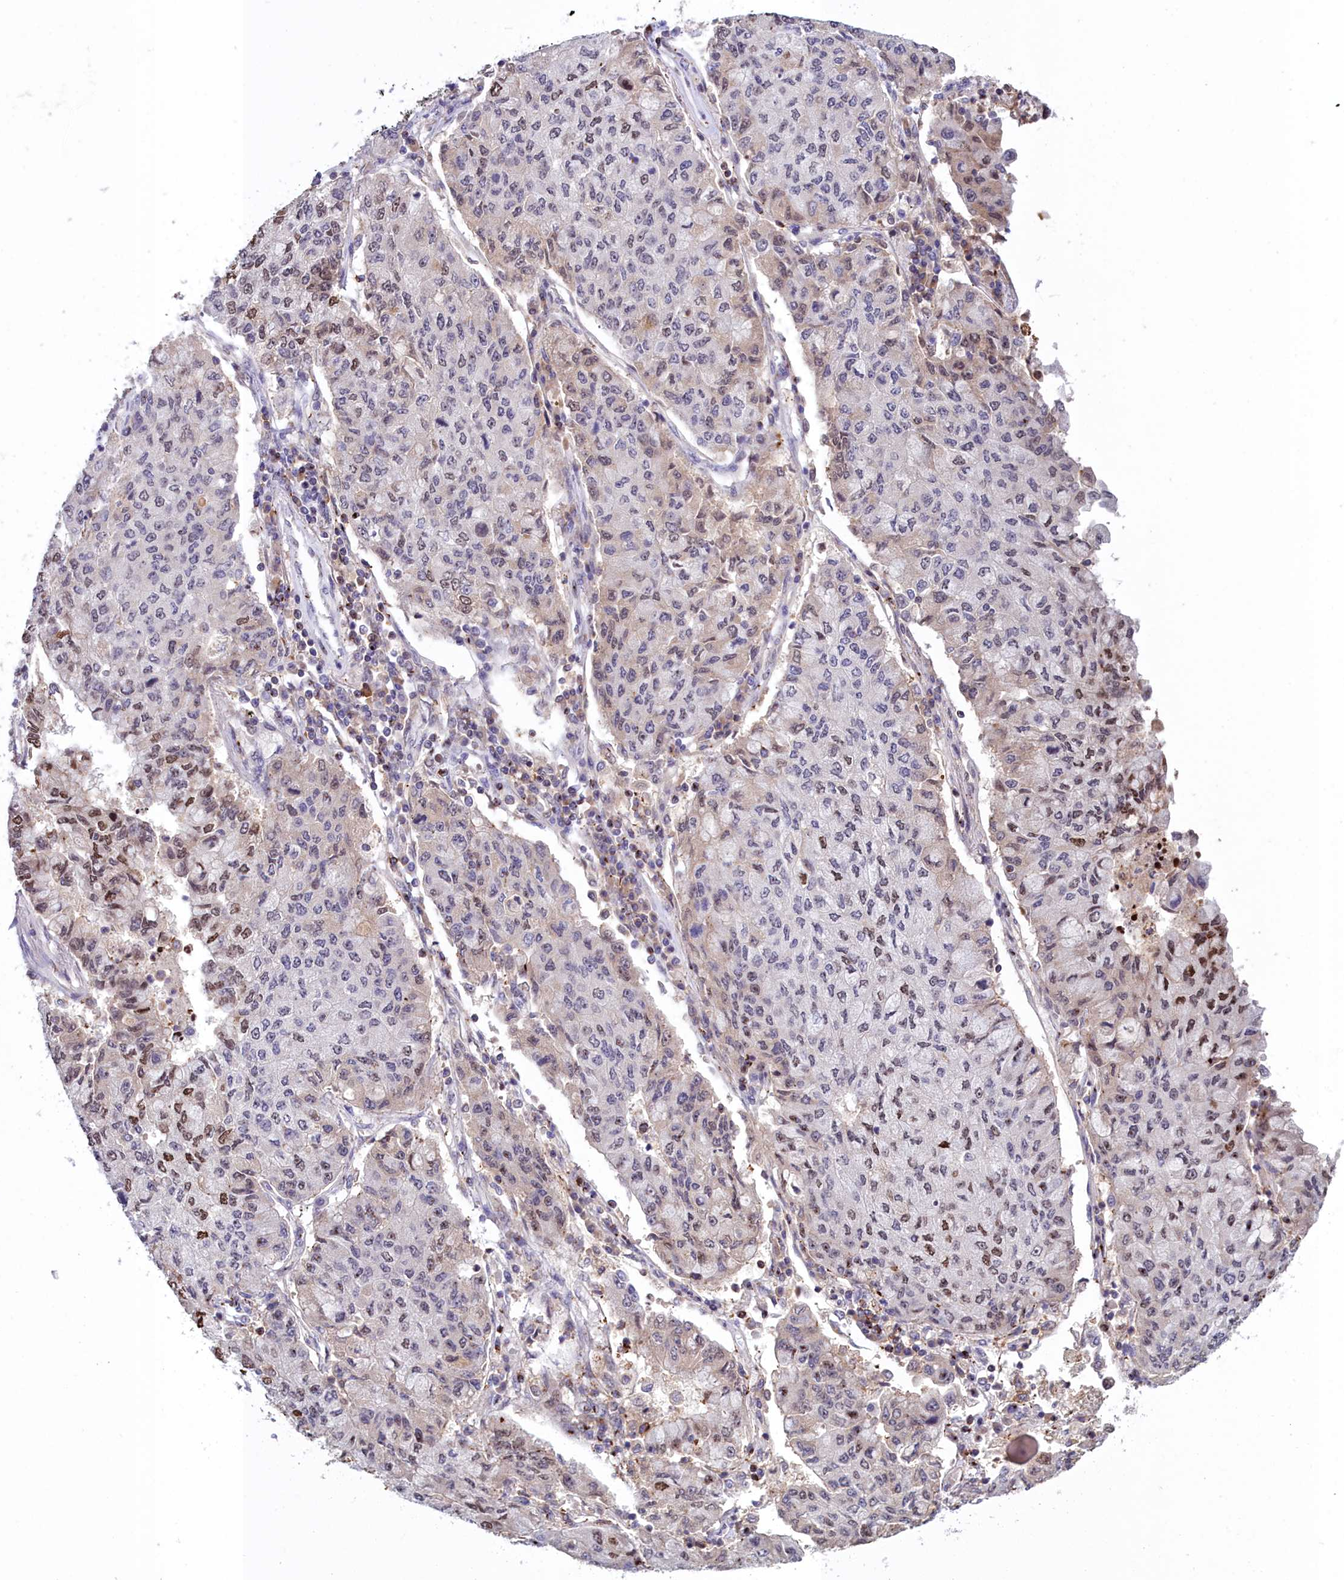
{"staining": {"intensity": "moderate", "quantity": "<25%", "location": "nuclear"}, "tissue": "lung cancer", "cell_type": "Tumor cells", "image_type": "cancer", "snomed": [{"axis": "morphology", "description": "Squamous cell carcinoma, NOS"}, {"axis": "topography", "description": "Lung"}], "caption": "Lung cancer (squamous cell carcinoma) stained with immunohistochemistry shows moderate nuclear expression in approximately <25% of tumor cells.", "gene": "NEURL4", "patient": {"sex": "male", "age": 74}}